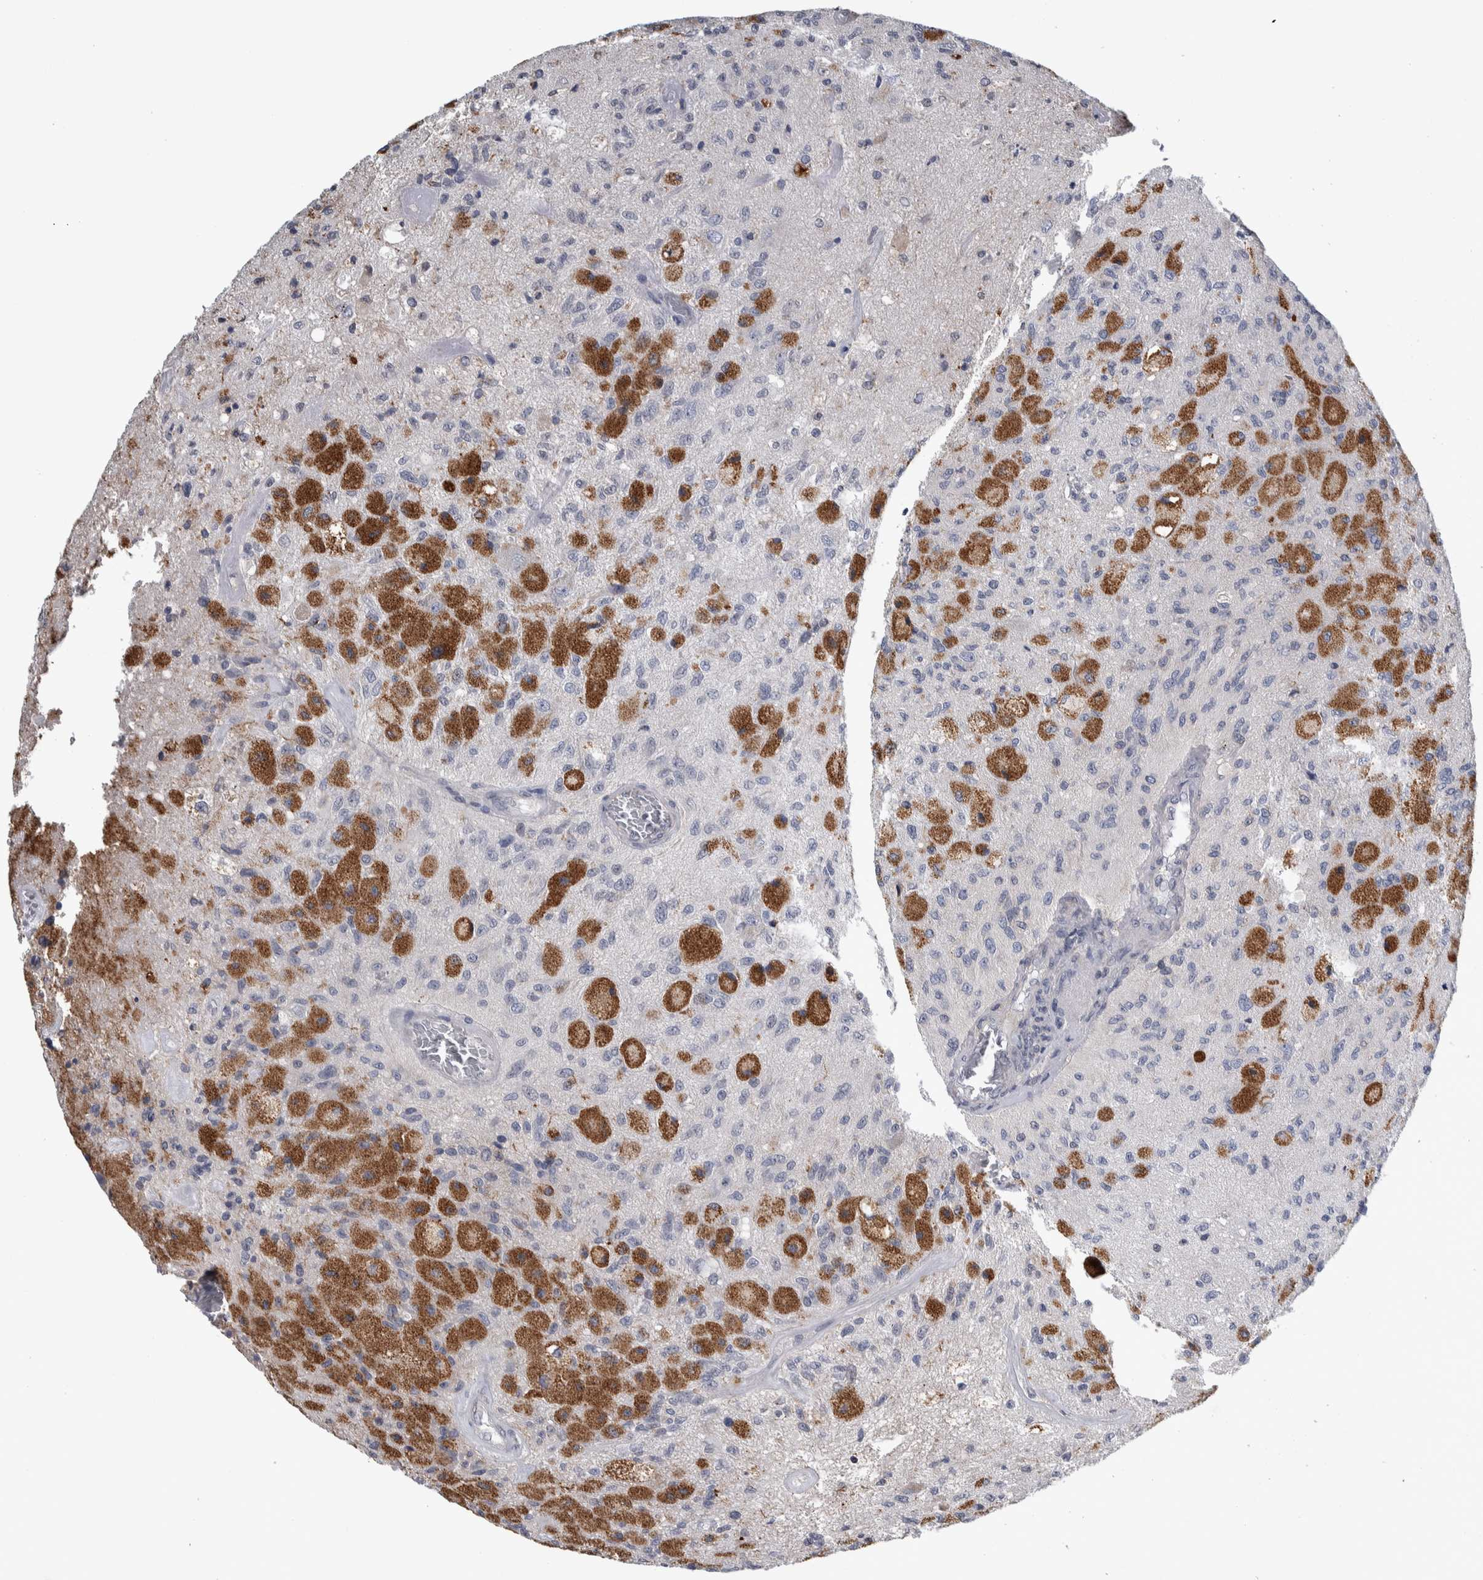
{"staining": {"intensity": "strong", "quantity": "<25%", "location": "cytoplasmic/membranous"}, "tissue": "glioma", "cell_type": "Tumor cells", "image_type": "cancer", "snomed": [{"axis": "morphology", "description": "Normal tissue, NOS"}, {"axis": "morphology", "description": "Glioma, malignant, High grade"}, {"axis": "topography", "description": "Cerebral cortex"}], "caption": "Tumor cells show medium levels of strong cytoplasmic/membranous expression in approximately <25% of cells in human glioma.", "gene": "TAX1BP1", "patient": {"sex": "male", "age": 77}}